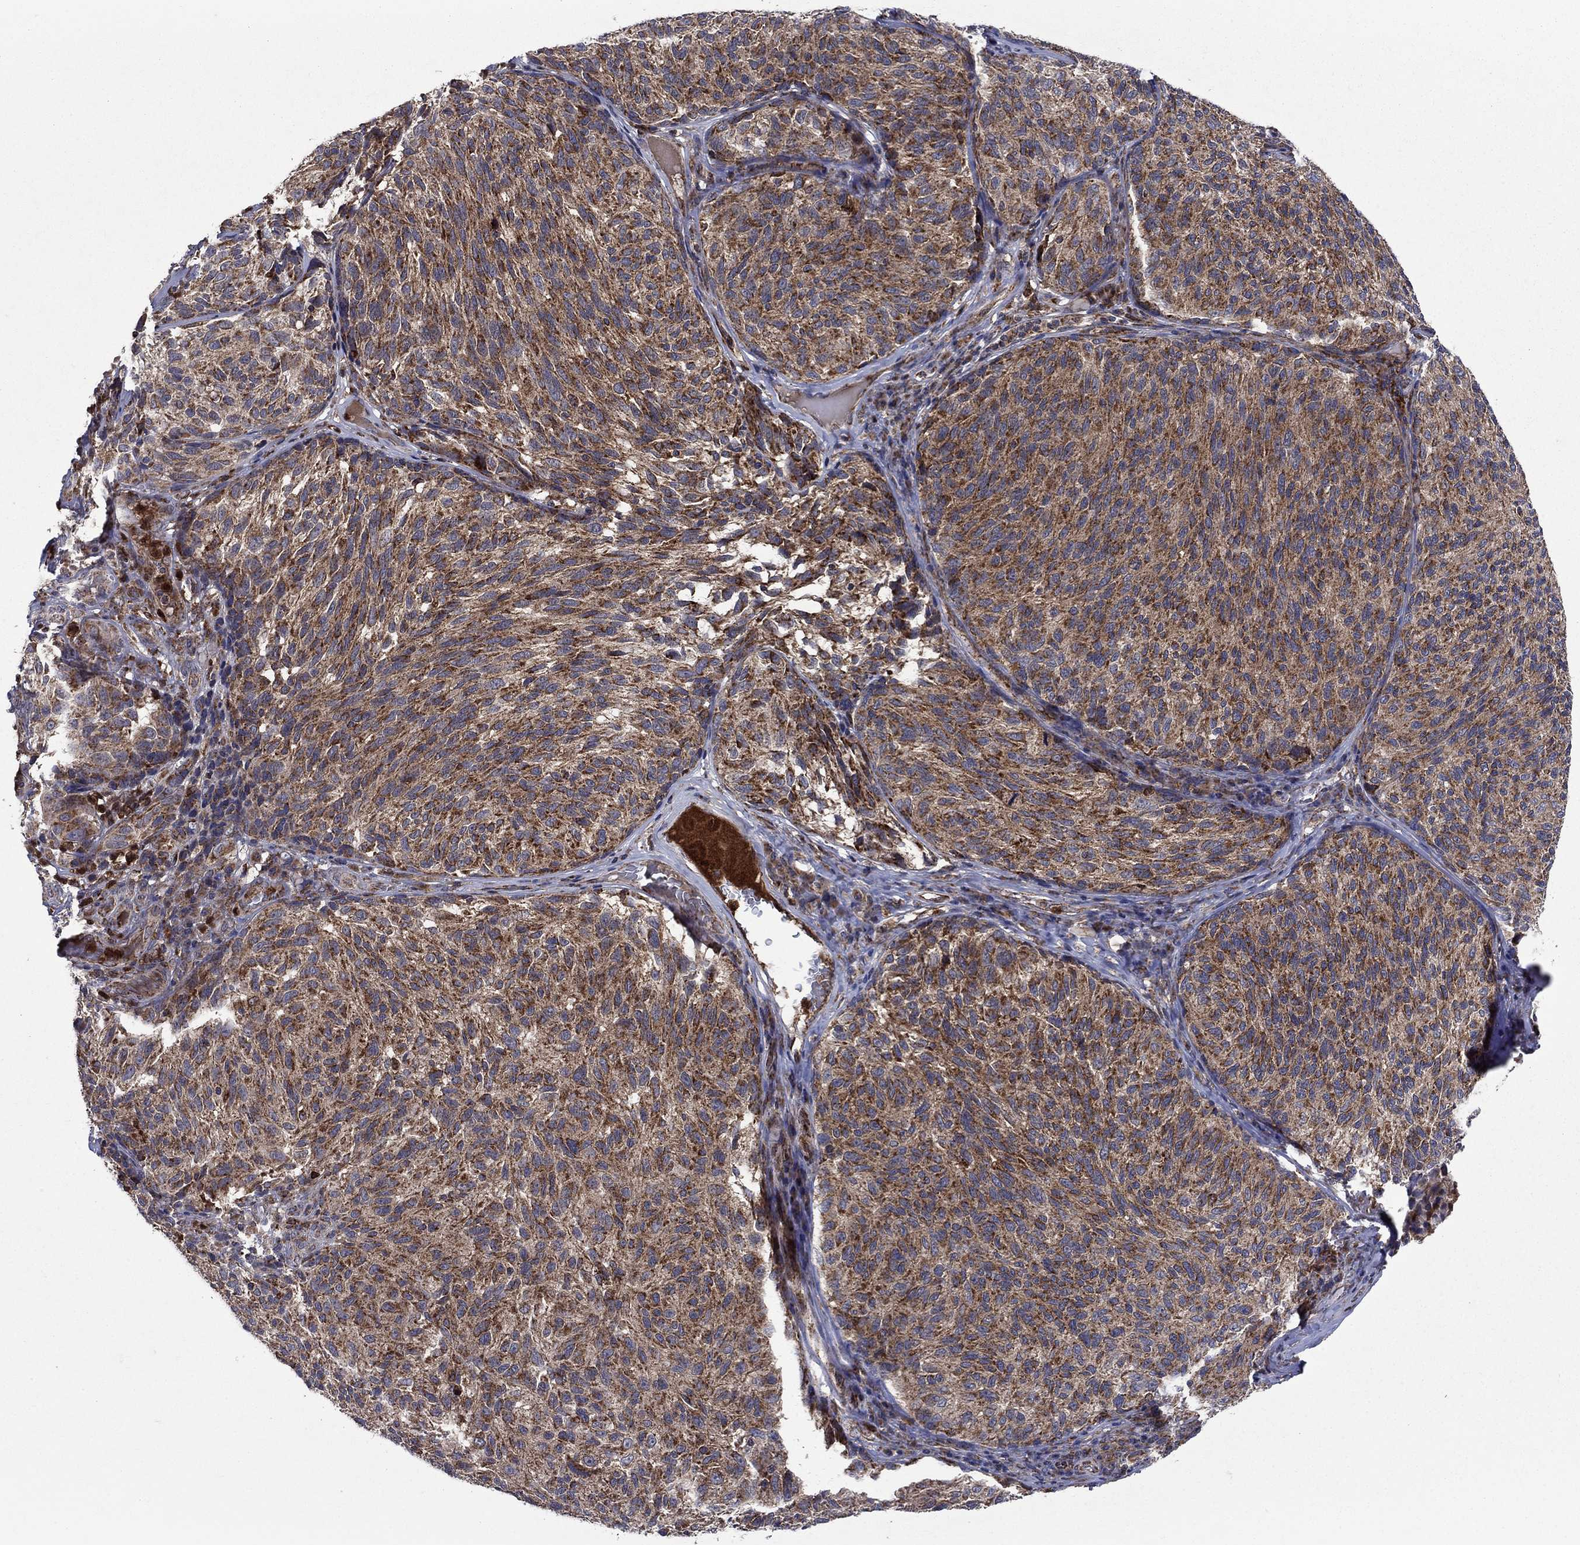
{"staining": {"intensity": "moderate", "quantity": ">75%", "location": "cytoplasmic/membranous"}, "tissue": "melanoma", "cell_type": "Tumor cells", "image_type": "cancer", "snomed": [{"axis": "morphology", "description": "Malignant melanoma, NOS"}, {"axis": "topography", "description": "Skin"}], "caption": "Malignant melanoma stained with a protein marker shows moderate staining in tumor cells.", "gene": "RNF19B", "patient": {"sex": "female", "age": 73}}